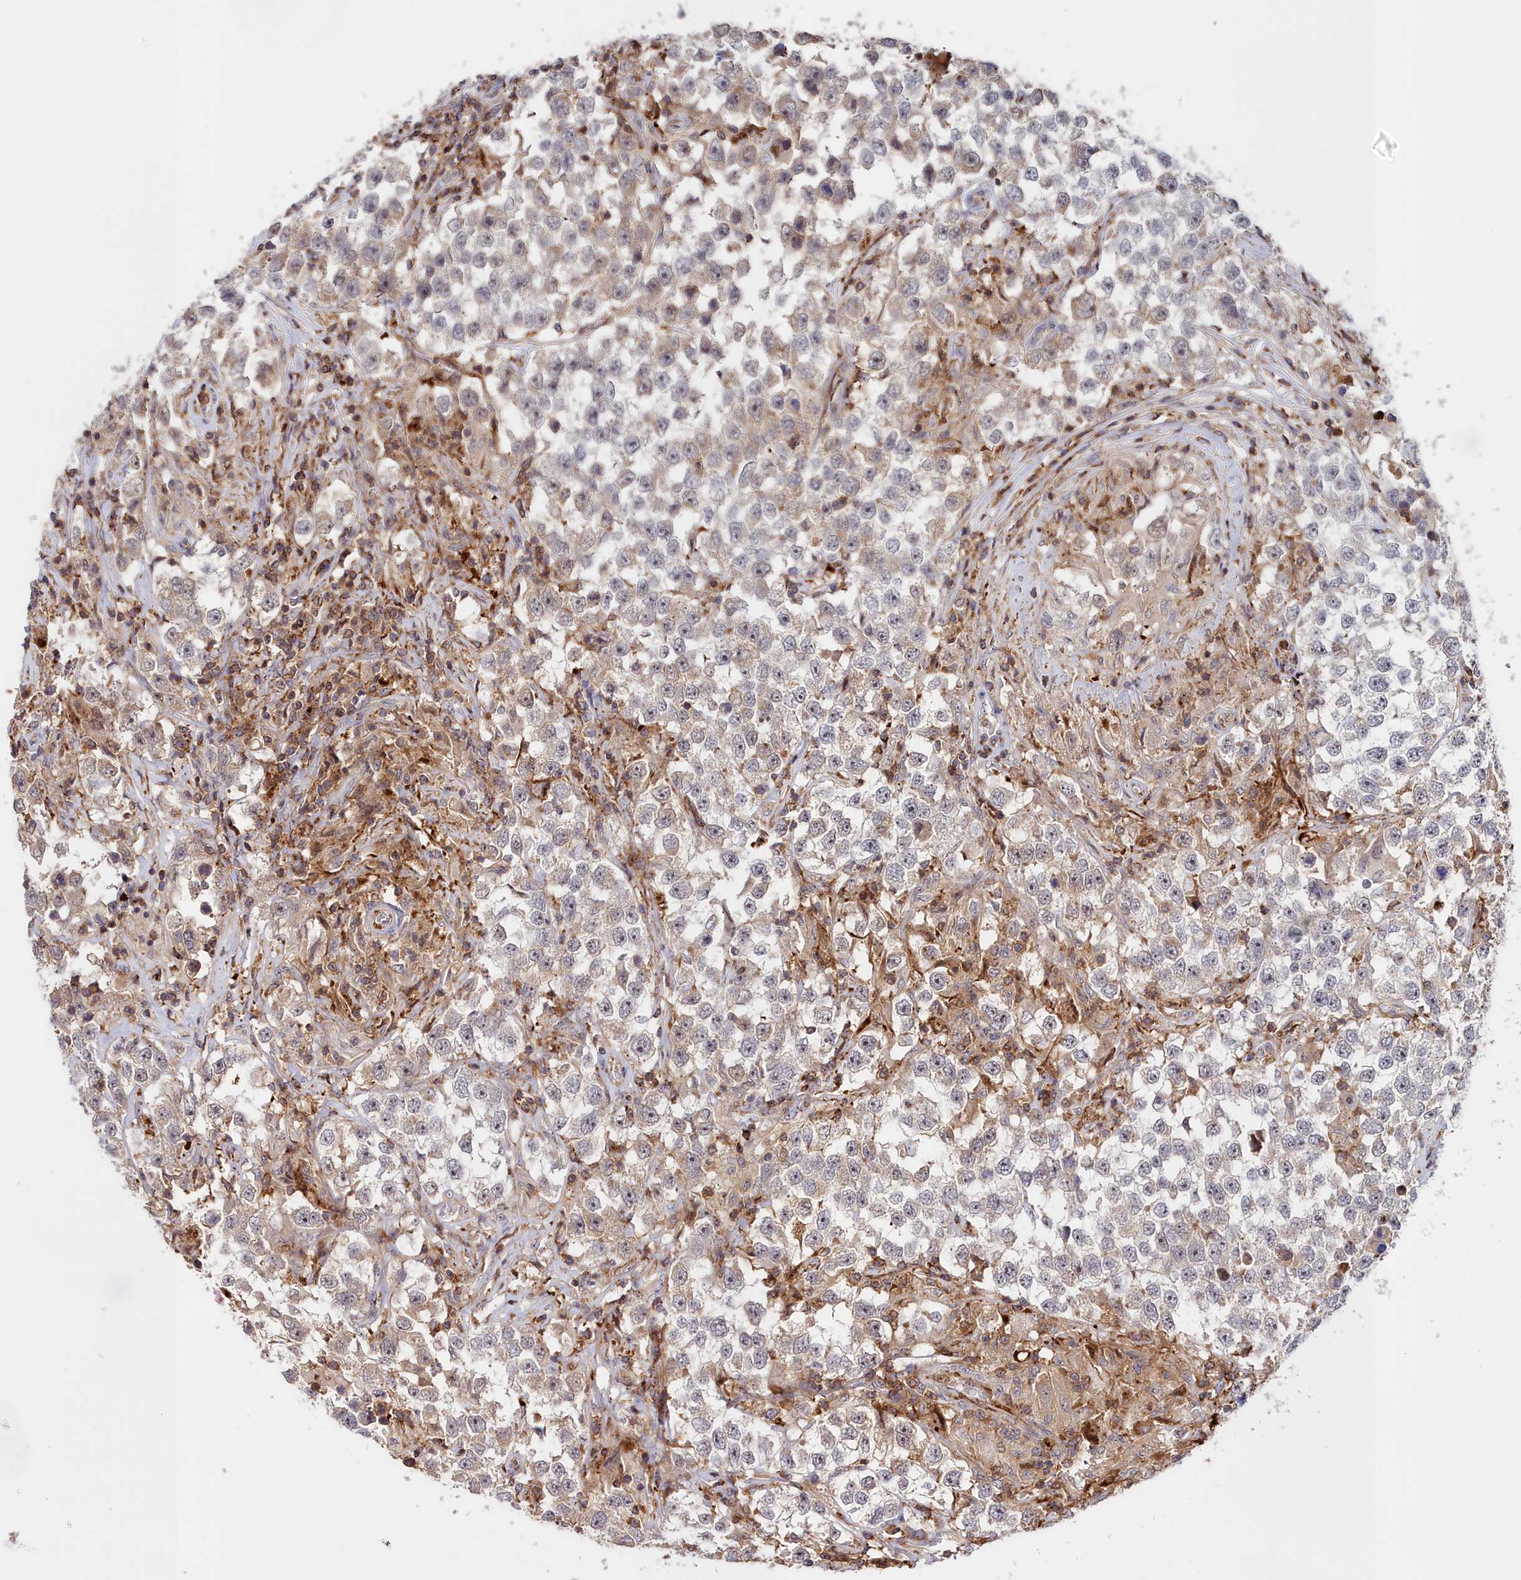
{"staining": {"intensity": "weak", "quantity": "<25%", "location": "cytoplasmic/membranous"}, "tissue": "testis cancer", "cell_type": "Tumor cells", "image_type": "cancer", "snomed": [{"axis": "morphology", "description": "Seminoma, NOS"}, {"axis": "topography", "description": "Testis"}], "caption": "Immunohistochemistry (IHC) image of neoplastic tissue: human testis cancer (seminoma) stained with DAB reveals no significant protein expression in tumor cells. The staining was performed using DAB (3,3'-diaminobenzidine) to visualize the protein expression in brown, while the nuclei were stained in blue with hematoxylin (Magnification: 20x).", "gene": "NEURL4", "patient": {"sex": "male", "age": 46}}